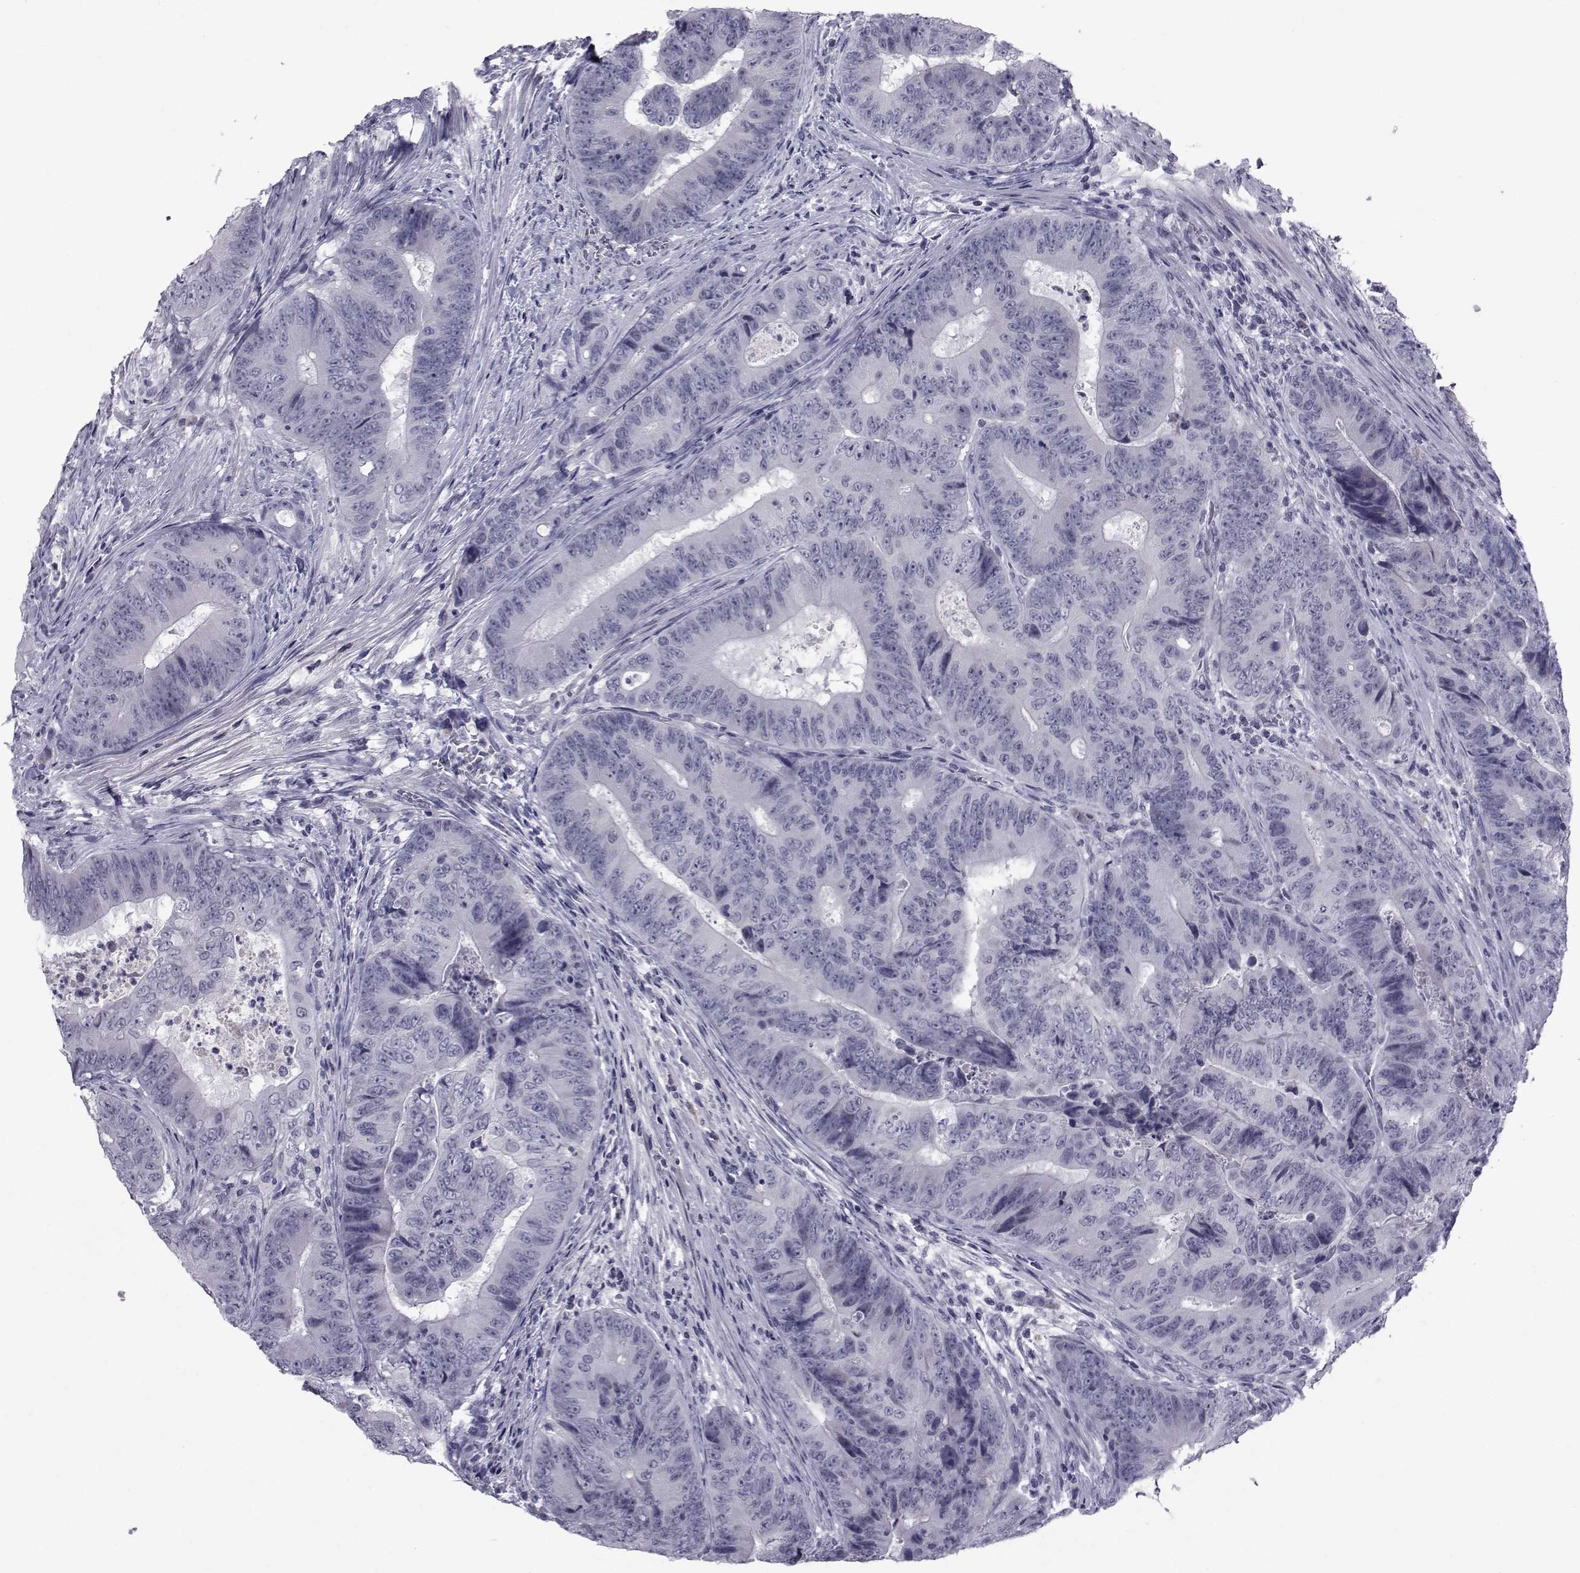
{"staining": {"intensity": "negative", "quantity": "none", "location": "none"}, "tissue": "colorectal cancer", "cell_type": "Tumor cells", "image_type": "cancer", "snomed": [{"axis": "morphology", "description": "Adenocarcinoma, NOS"}, {"axis": "topography", "description": "Colon"}], "caption": "The photomicrograph exhibits no significant staining in tumor cells of adenocarcinoma (colorectal).", "gene": "PAX2", "patient": {"sex": "female", "age": 48}}